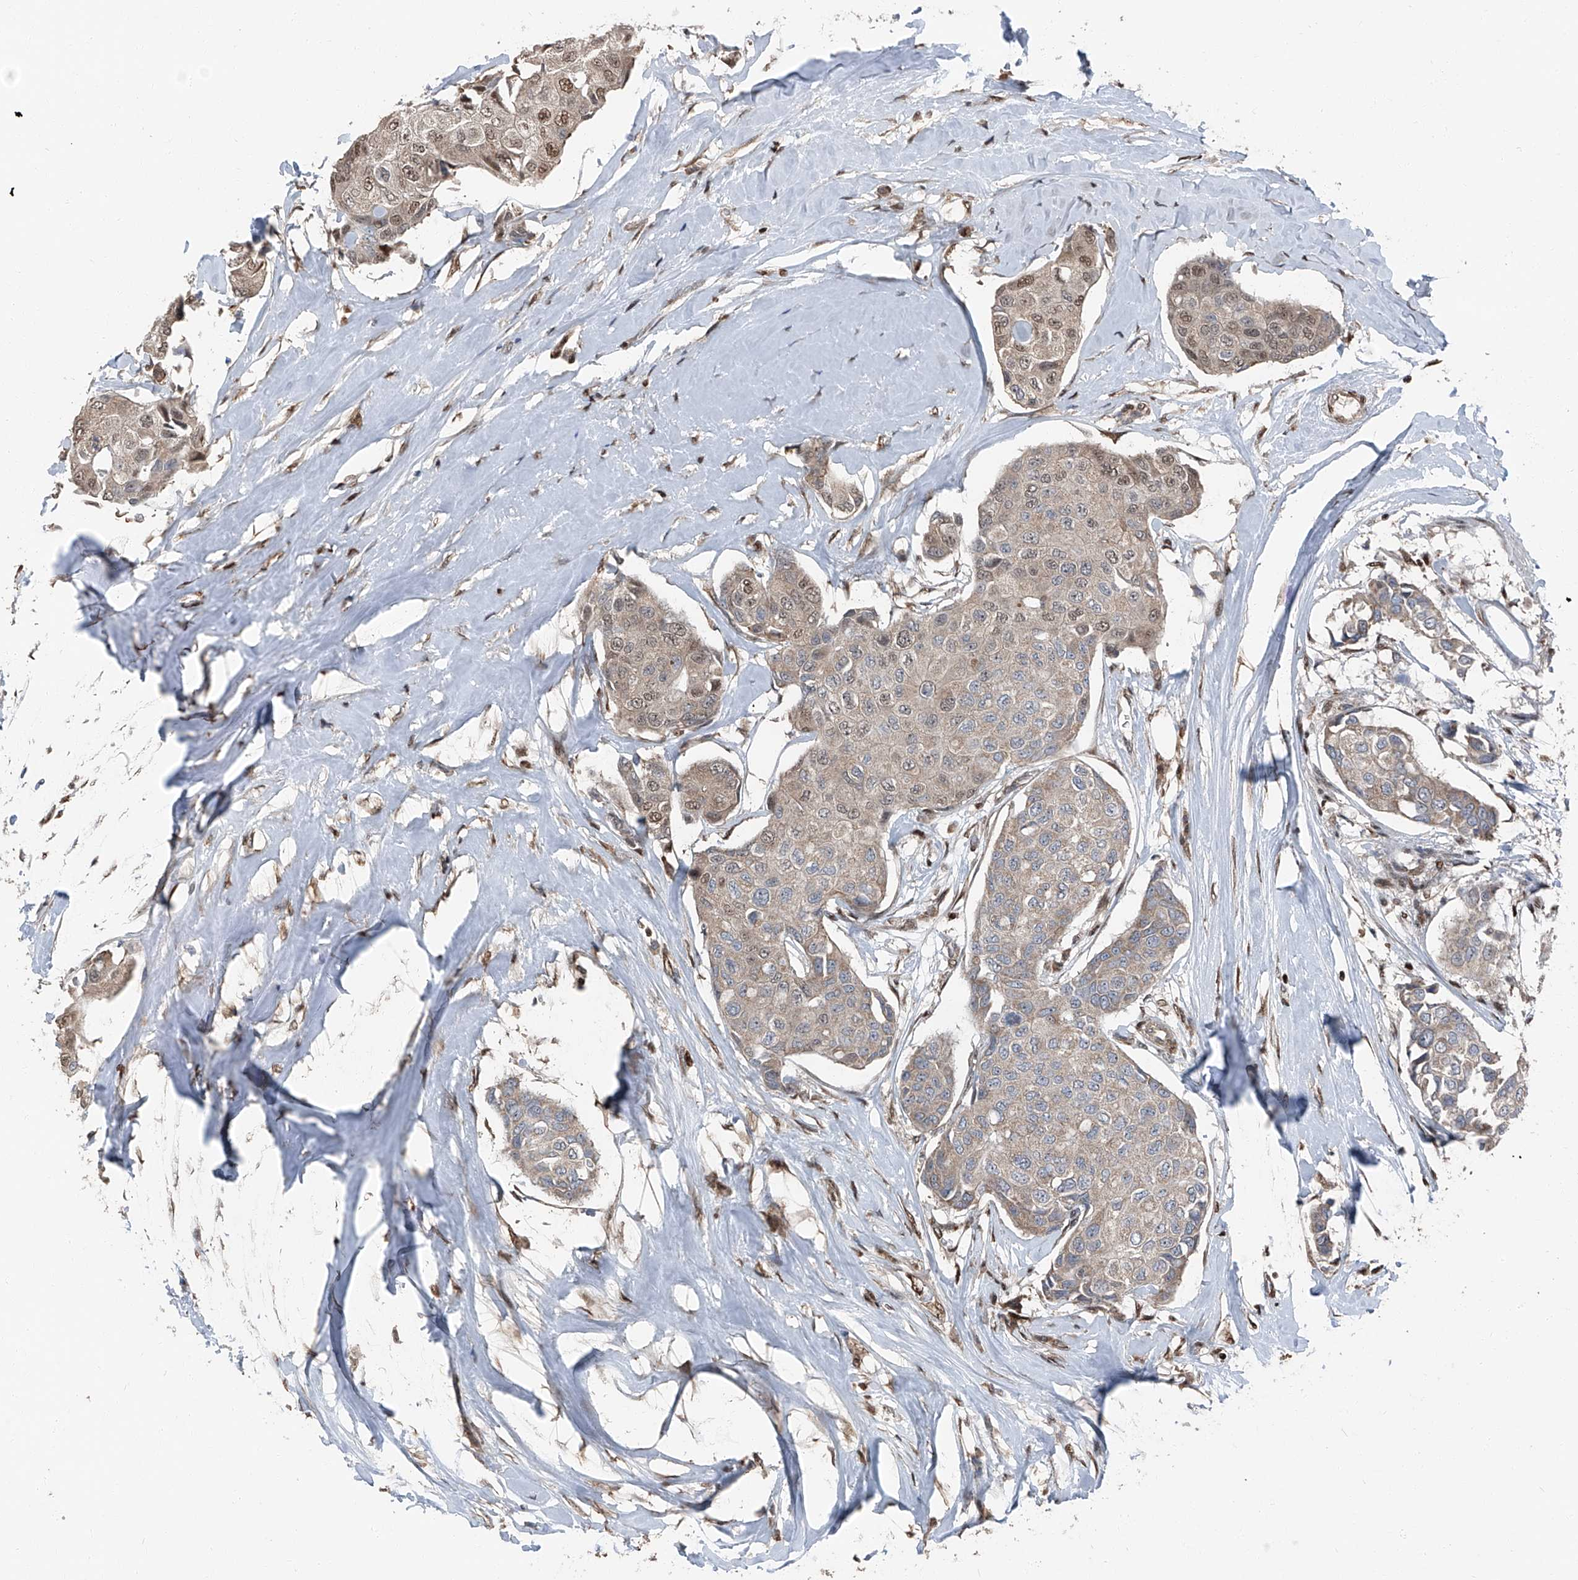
{"staining": {"intensity": "weak", "quantity": ">75%", "location": "cytoplasmic/membranous,nuclear"}, "tissue": "breast cancer", "cell_type": "Tumor cells", "image_type": "cancer", "snomed": [{"axis": "morphology", "description": "Duct carcinoma"}, {"axis": "topography", "description": "Breast"}], "caption": "Immunohistochemical staining of breast cancer (invasive ductal carcinoma) displays weak cytoplasmic/membranous and nuclear protein staining in approximately >75% of tumor cells.", "gene": "FKBP5", "patient": {"sex": "female", "age": 80}}